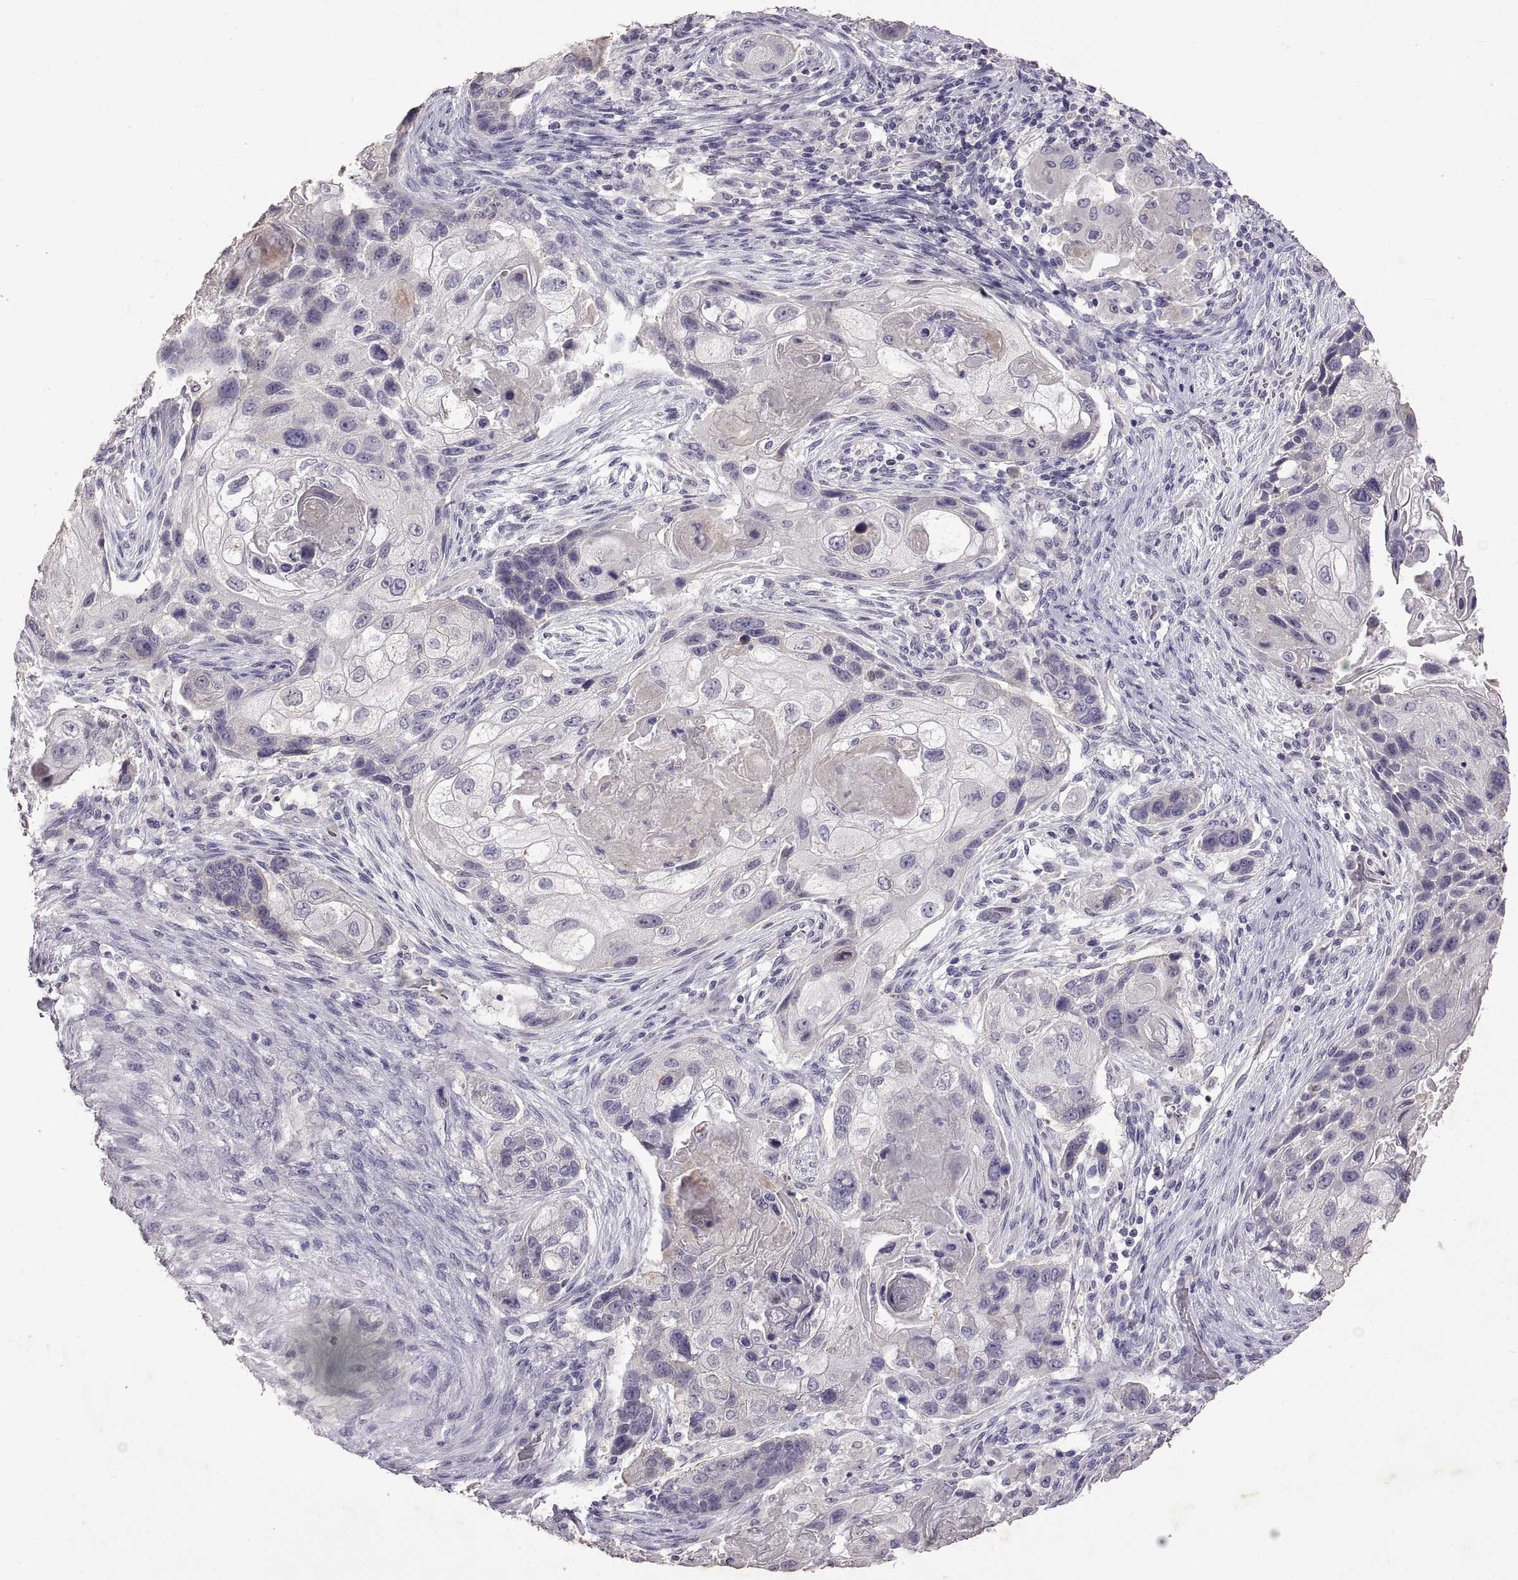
{"staining": {"intensity": "negative", "quantity": "none", "location": "none"}, "tissue": "lung cancer", "cell_type": "Tumor cells", "image_type": "cancer", "snomed": [{"axis": "morphology", "description": "Squamous cell carcinoma, NOS"}, {"axis": "topography", "description": "Lung"}], "caption": "Immunohistochemistry photomicrograph of squamous cell carcinoma (lung) stained for a protein (brown), which displays no positivity in tumor cells. (Brightfield microscopy of DAB immunohistochemistry at high magnification).", "gene": "DEFB136", "patient": {"sex": "male", "age": 69}}